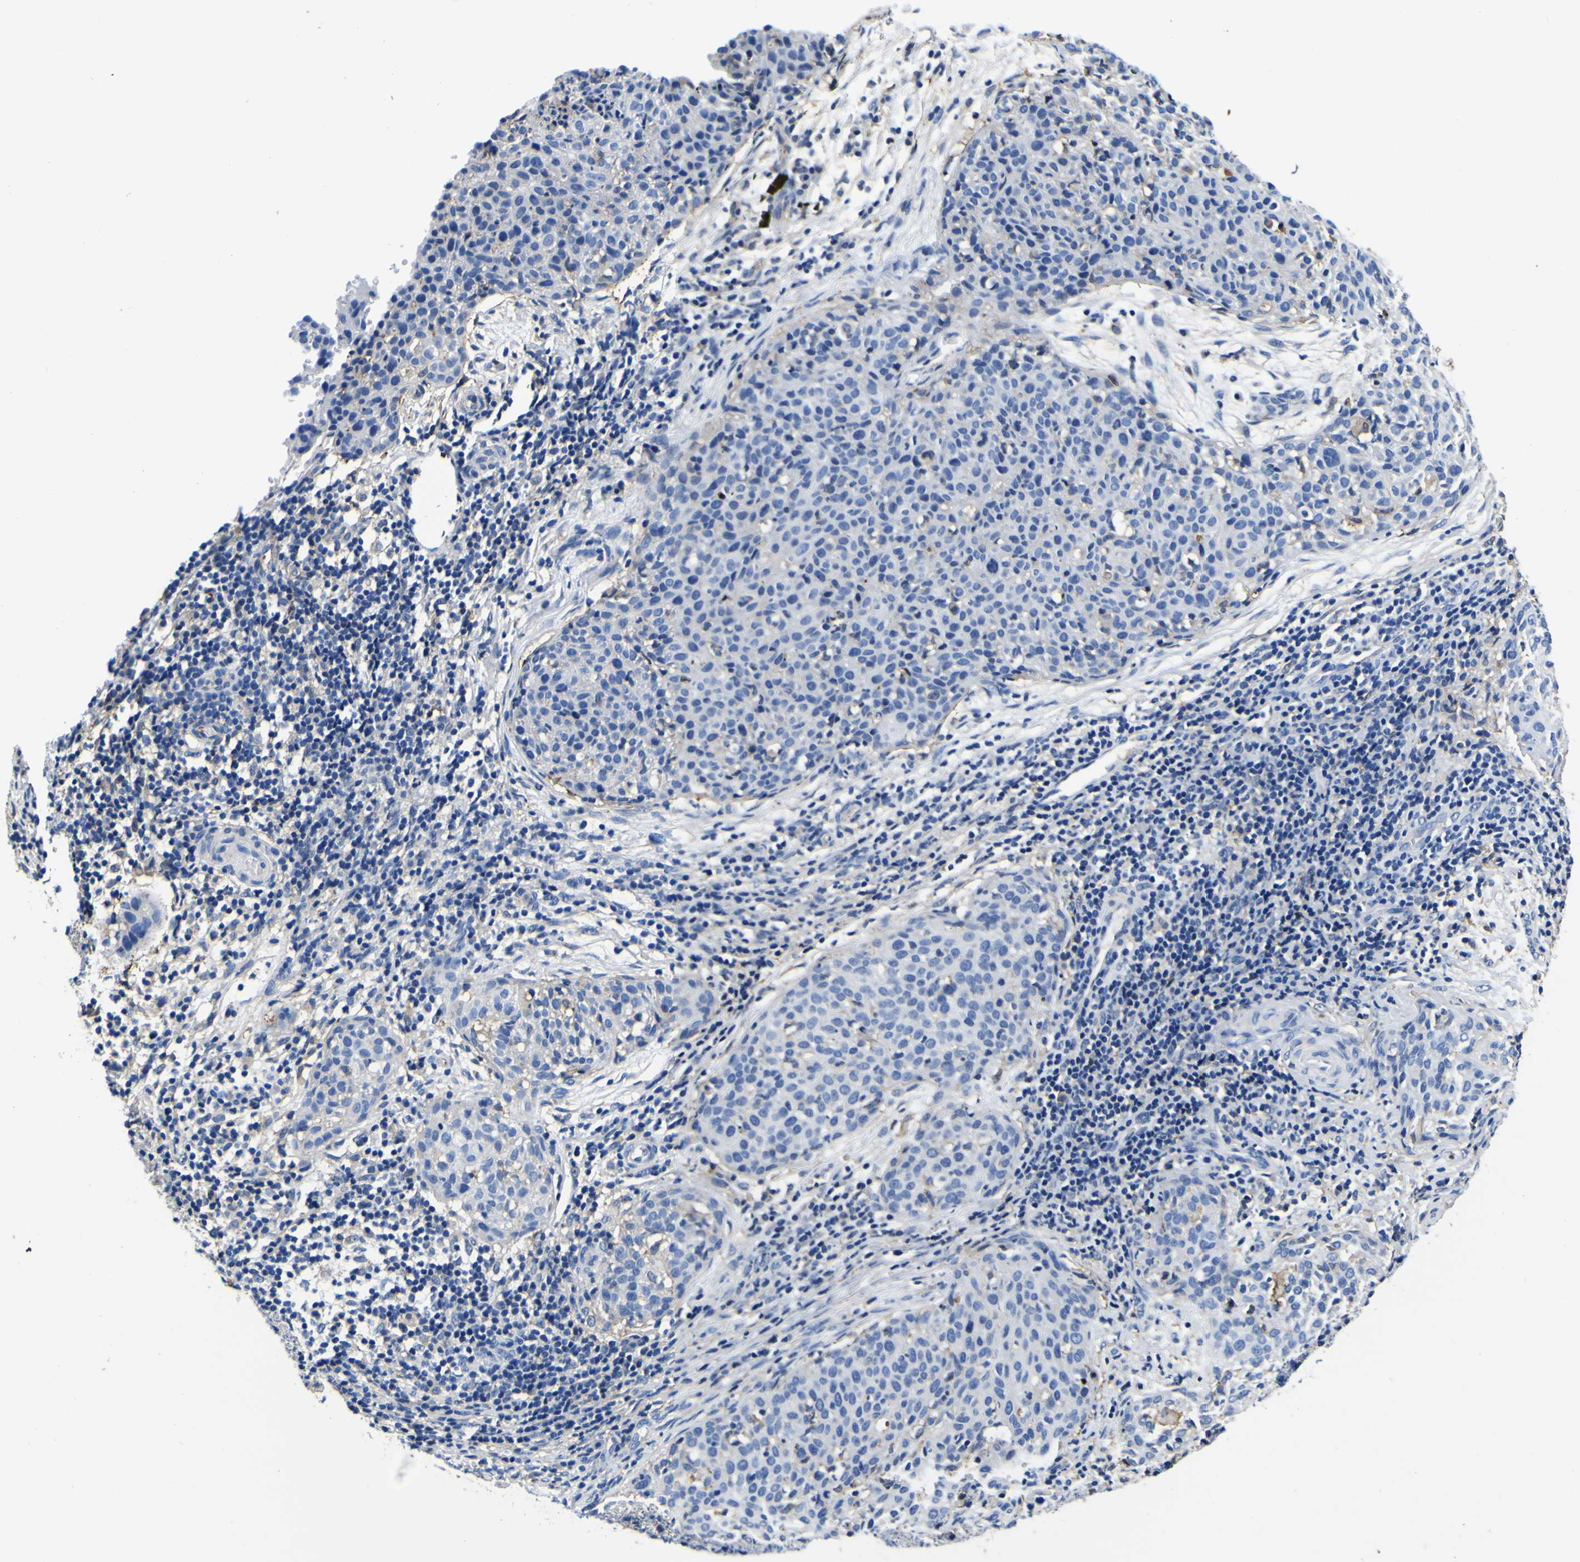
{"staining": {"intensity": "moderate", "quantity": "<25%", "location": "cytoplasmic/membranous"}, "tissue": "cervical cancer", "cell_type": "Tumor cells", "image_type": "cancer", "snomed": [{"axis": "morphology", "description": "Squamous cell carcinoma, NOS"}, {"axis": "topography", "description": "Cervix"}], "caption": "High-magnification brightfield microscopy of cervical cancer stained with DAB (brown) and counterstained with hematoxylin (blue). tumor cells exhibit moderate cytoplasmic/membranous expression is identified in about<25% of cells. The protein is shown in brown color, while the nuclei are stained blue.", "gene": "PXDN", "patient": {"sex": "female", "age": 38}}